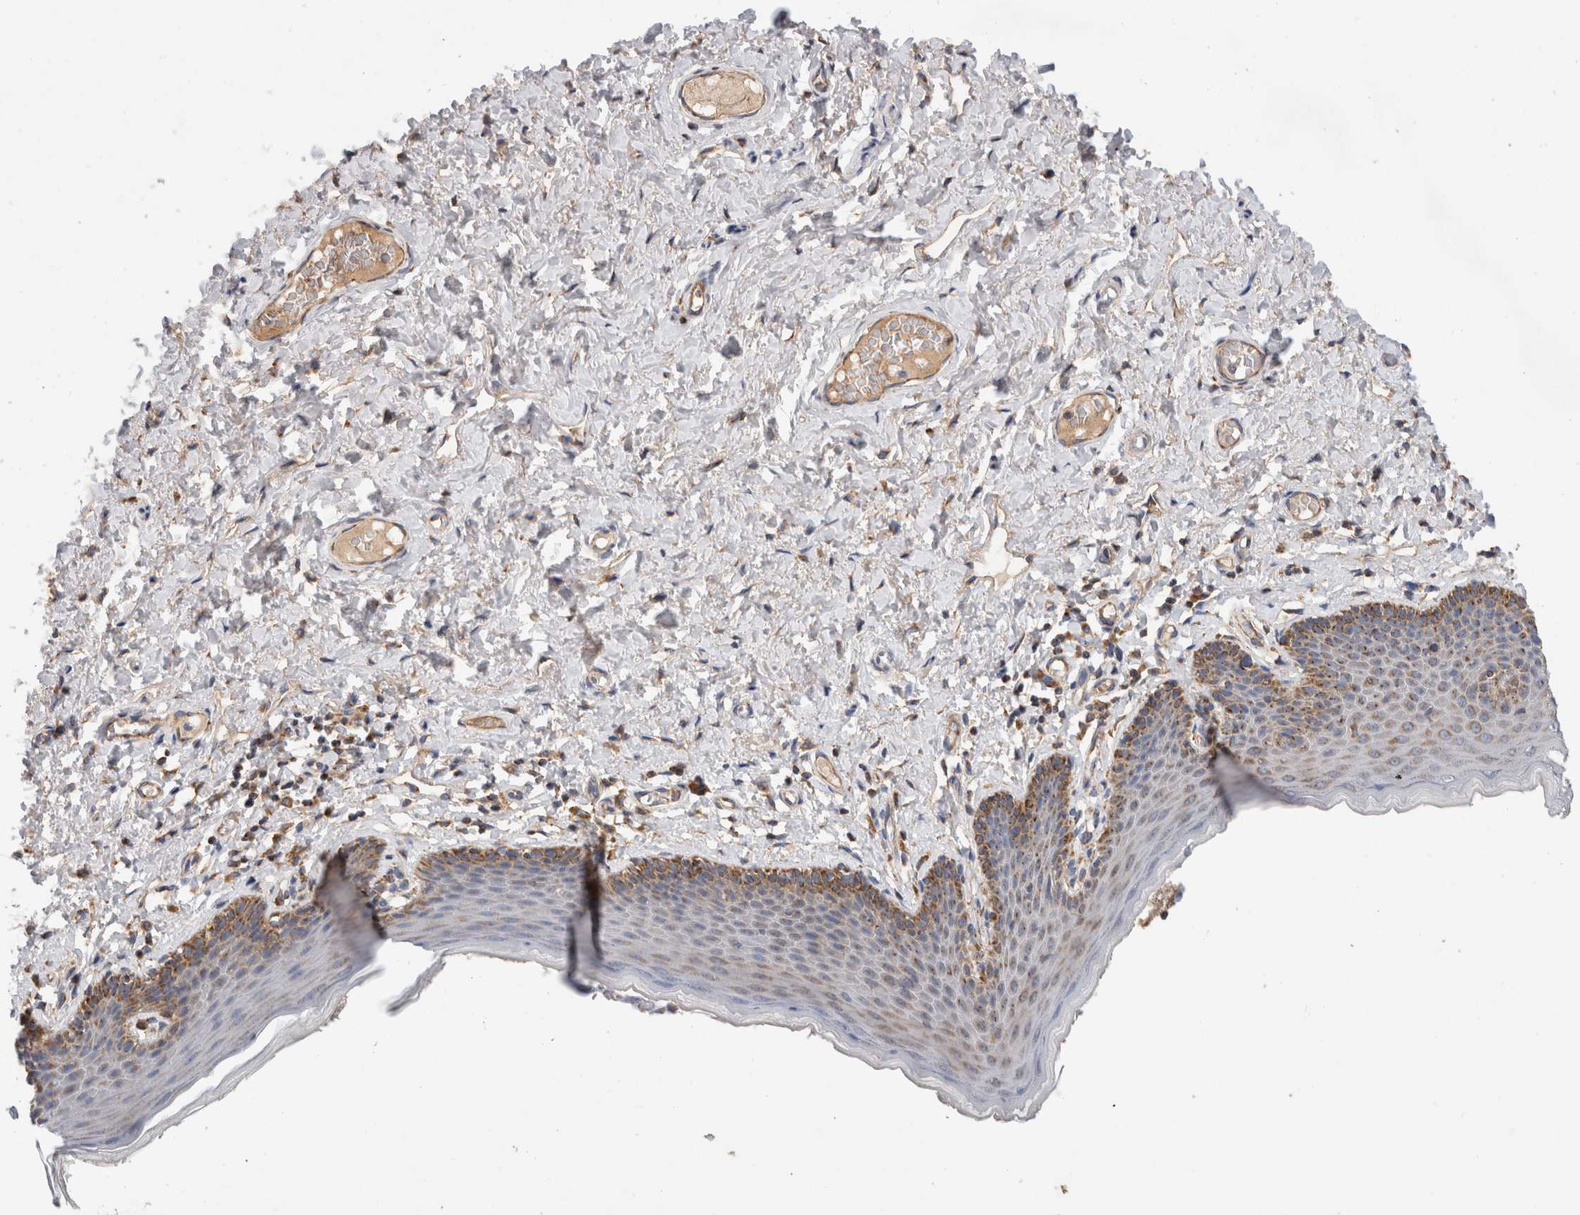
{"staining": {"intensity": "moderate", "quantity": "25%-75%", "location": "cytoplasmic/membranous"}, "tissue": "skin", "cell_type": "Epidermal cells", "image_type": "normal", "snomed": [{"axis": "morphology", "description": "Normal tissue, NOS"}, {"axis": "topography", "description": "Vulva"}], "caption": "Protein staining shows moderate cytoplasmic/membranous positivity in about 25%-75% of epidermal cells in normal skin.", "gene": "IARS2", "patient": {"sex": "female", "age": 66}}